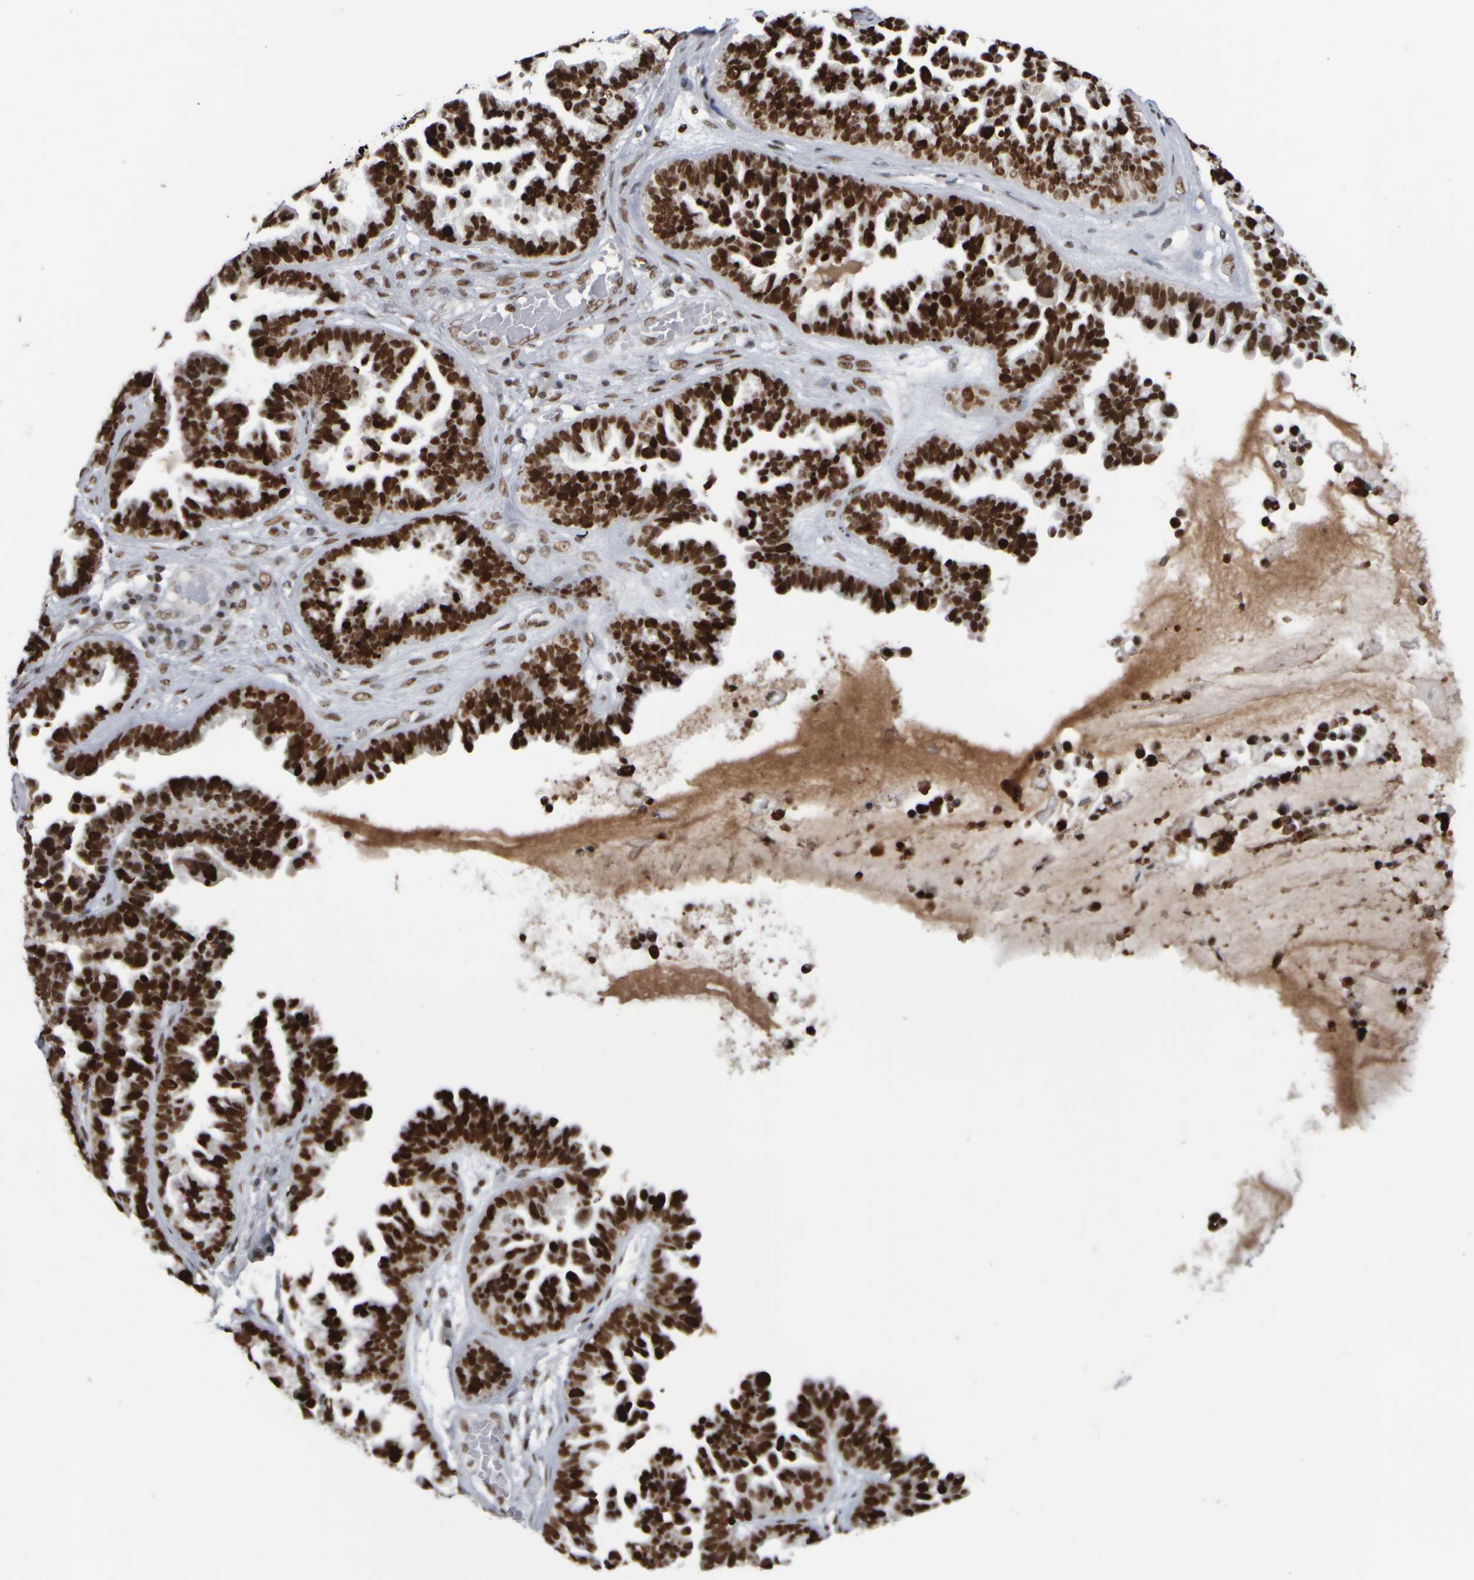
{"staining": {"intensity": "strong", "quantity": ">75%", "location": "nuclear"}, "tissue": "ovarian cancer", "cell_type": "Tumor cells", "image_type": "cancer", "snomed": [{"axis": "morphology", "description": "Cystadenocarcinoma, serous, NOS"}, {"axis": "topography", "description": "Ovary"}], "caption": "Human ovarian cancer (serous cystadenocarcinoma) stained for a protein (brown) shows strong nuclear positive staining in about >75% of tumor cells.", "gene": "TOP2B", "patient": {"sex": "female", "age": 56}}